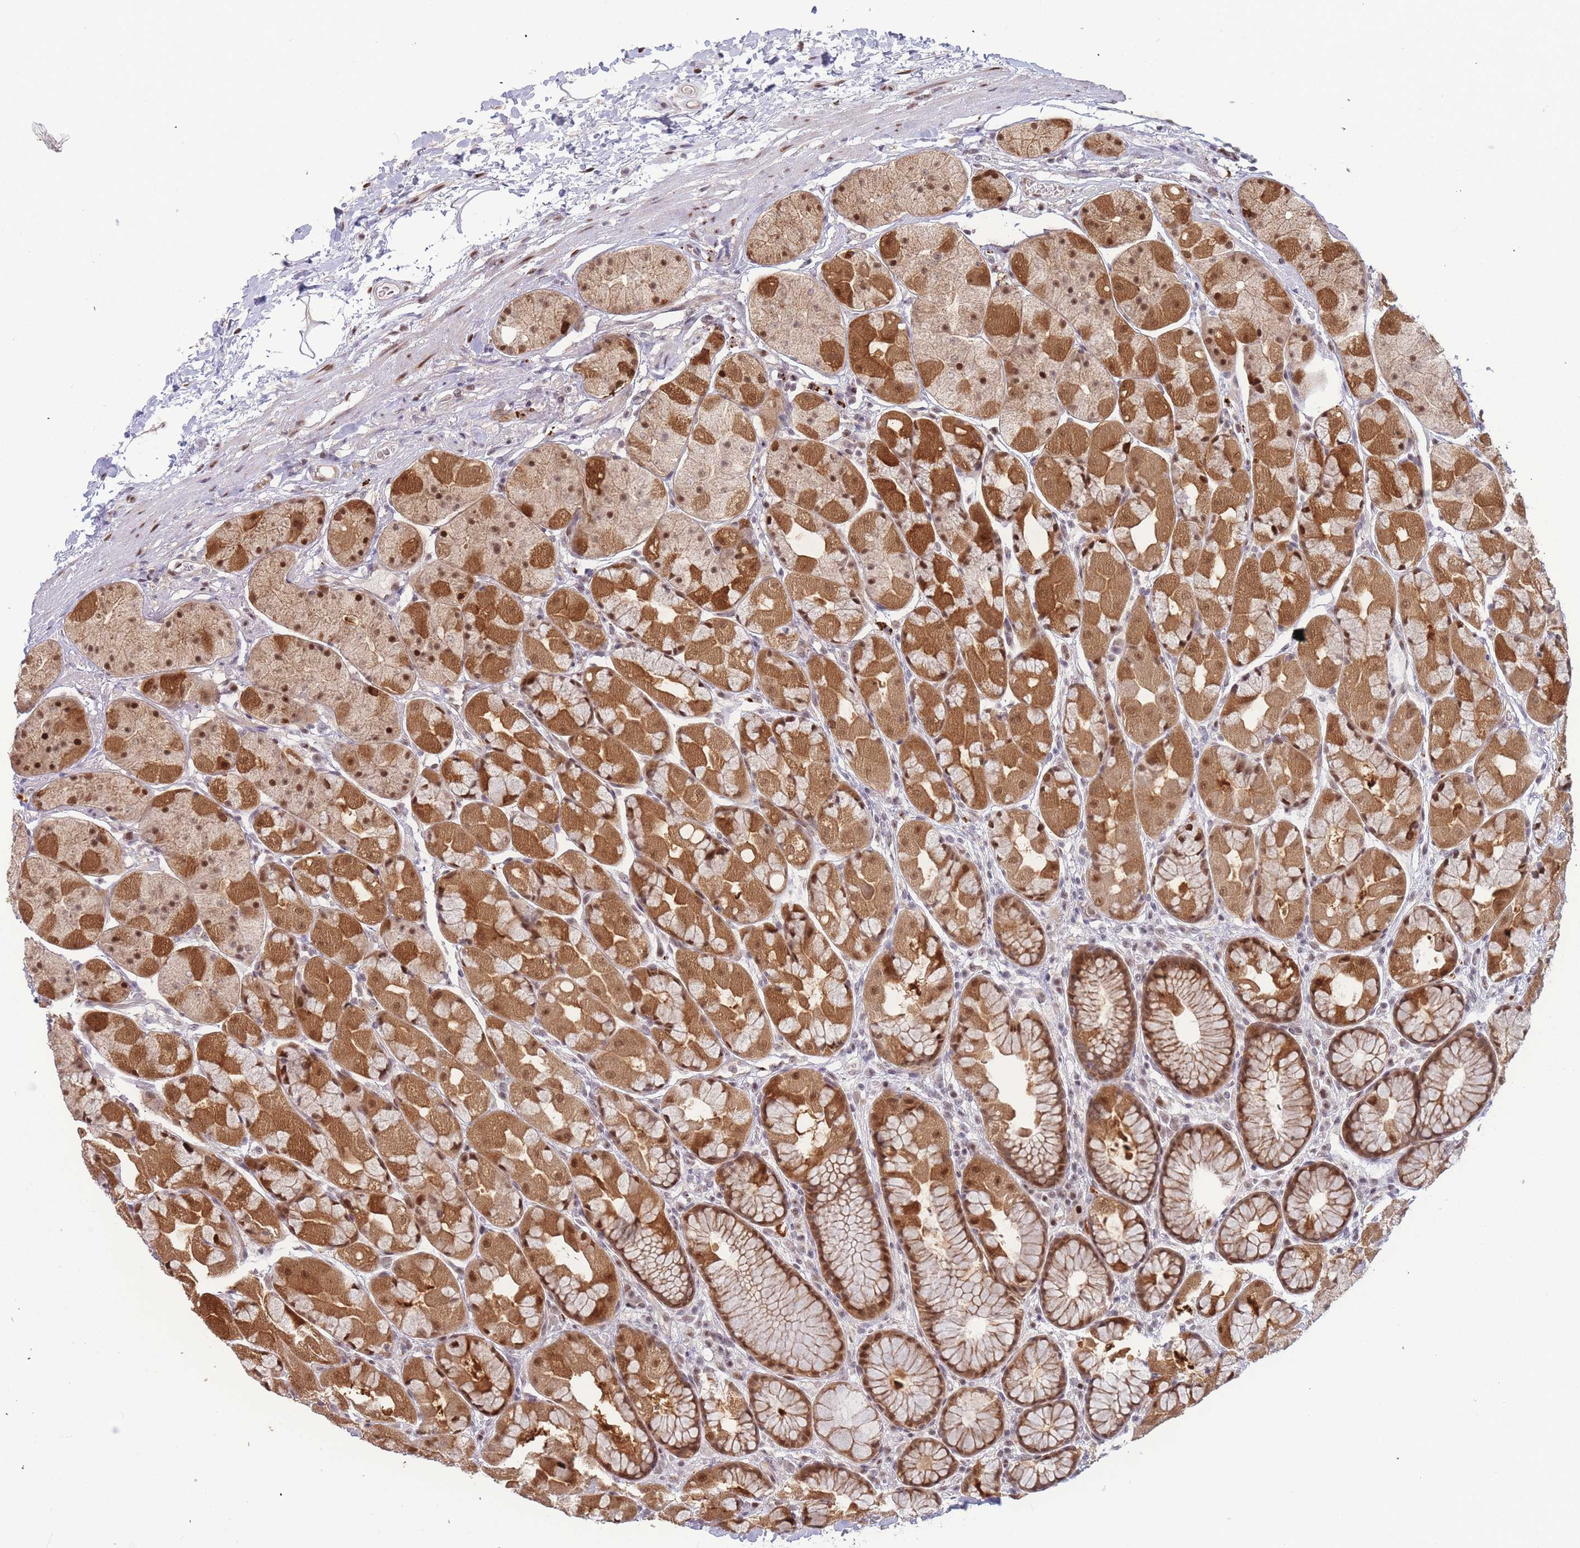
{"staining": {"intensity": "strong", "quantity": ">75%", "location": "cytoplasmic/membranous,nuclear"}, "tissue": "stomach", "cell_type": "Glandular cells", "image_type": "normal", "snomed": [{"axis": "morphology", "description": "Normal tissue, NOS"}, {"axis": "topography", "description": "Stomach"}], "caption": "Immunohistochemical staining of benign human stomach displays strong cytoplasmic/membranous,nuclear protein expression in approximately >75% of glandular cells. (Stains: DAB (3,3'-diaminobenzidine) in brown, nuclei in blue, Microscopy: brightfield microscopy at high magnification).", "gene": "DEAF1", "patient": {"sex": "male", "age": 57}}